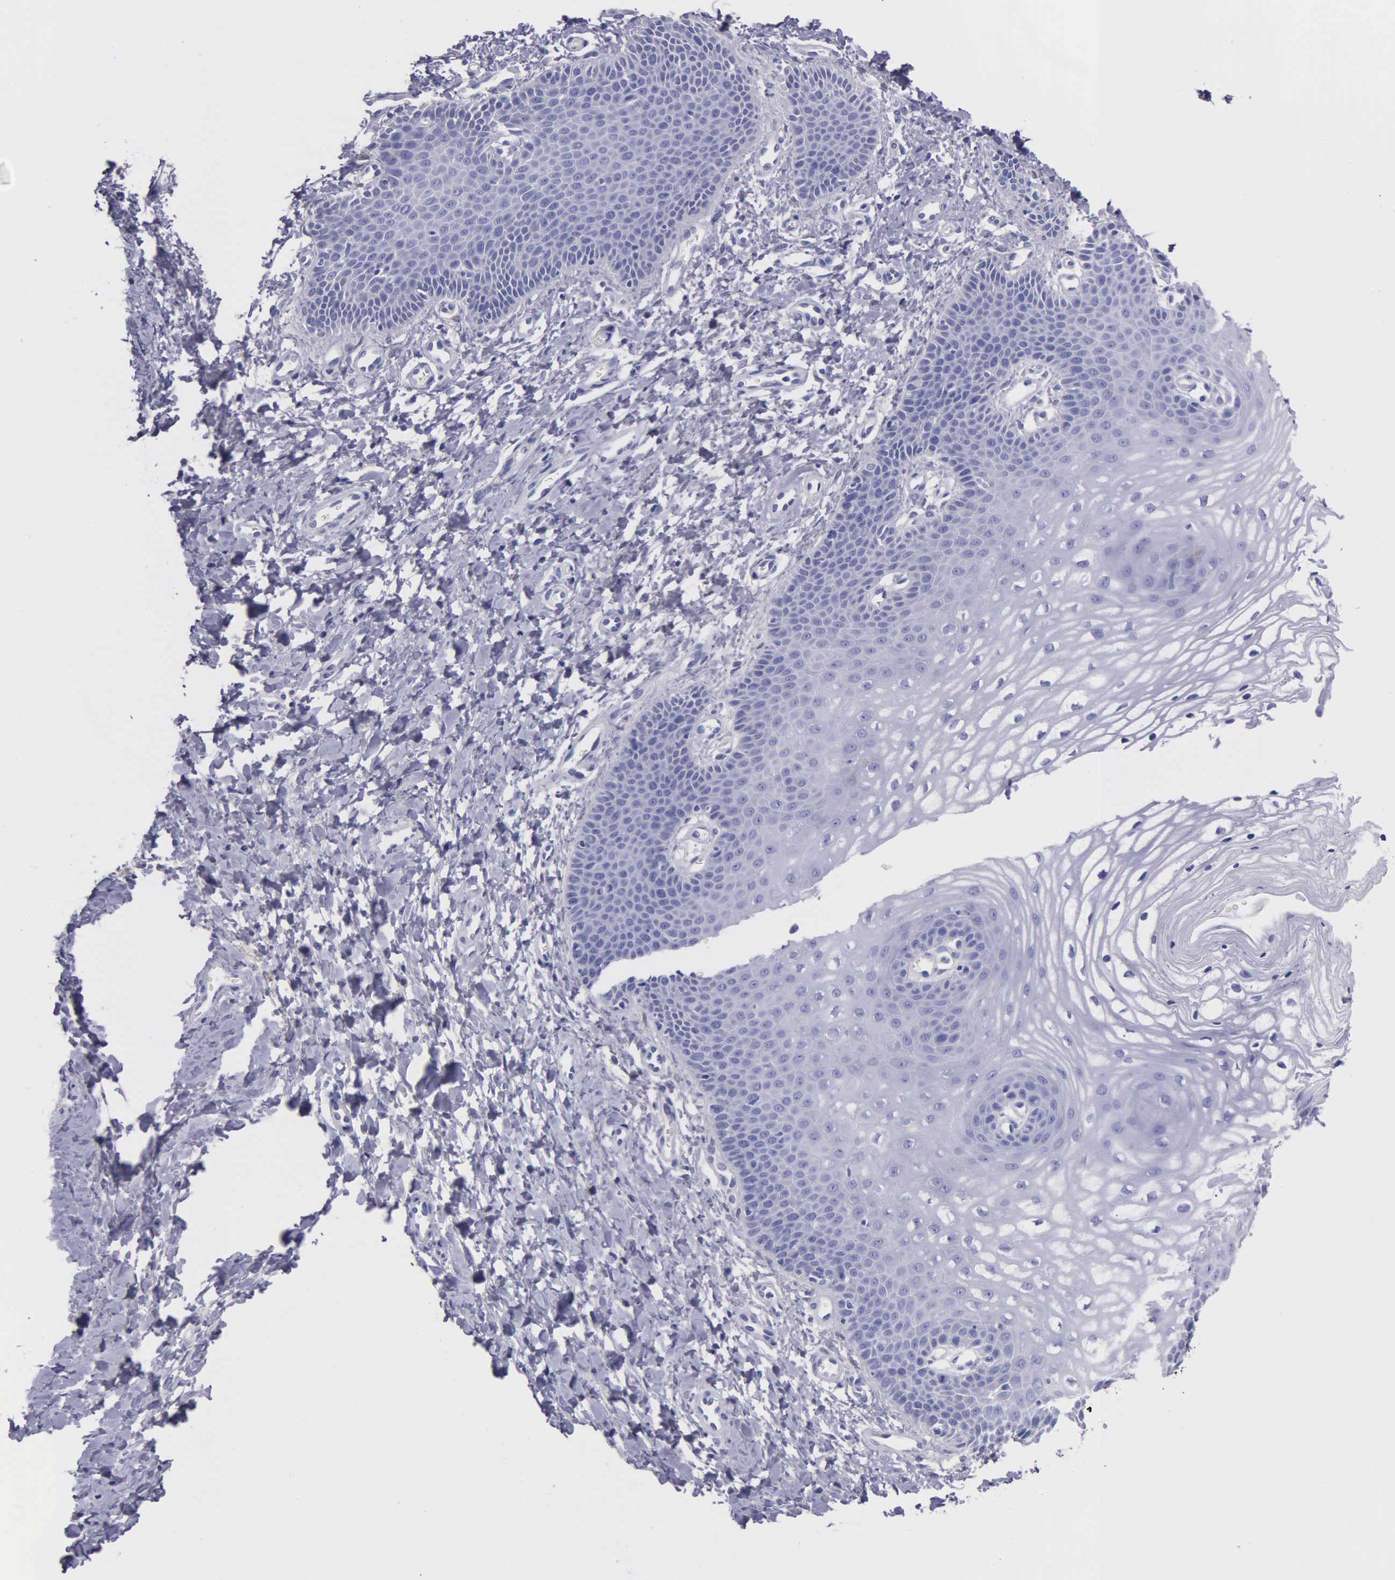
{"staining": {"intensity": "negative", "quantity": "none", "location": "none"}, "tissue": "vagina", "cell_type": "Squamous epithelial cells", "image_type": "normal", "snomed": [{"axis": "morphology", "description": "Normal tissue, NOS"}, {"axis": "topography", "description": "Vagina"}], "caption": "This is an IHC photomicrograph of unremarkable human vagina. There is no staining in squamous epithelial cells.", "gene": "GSTT2B", "patient": {"sex": "female", "age": 68}}